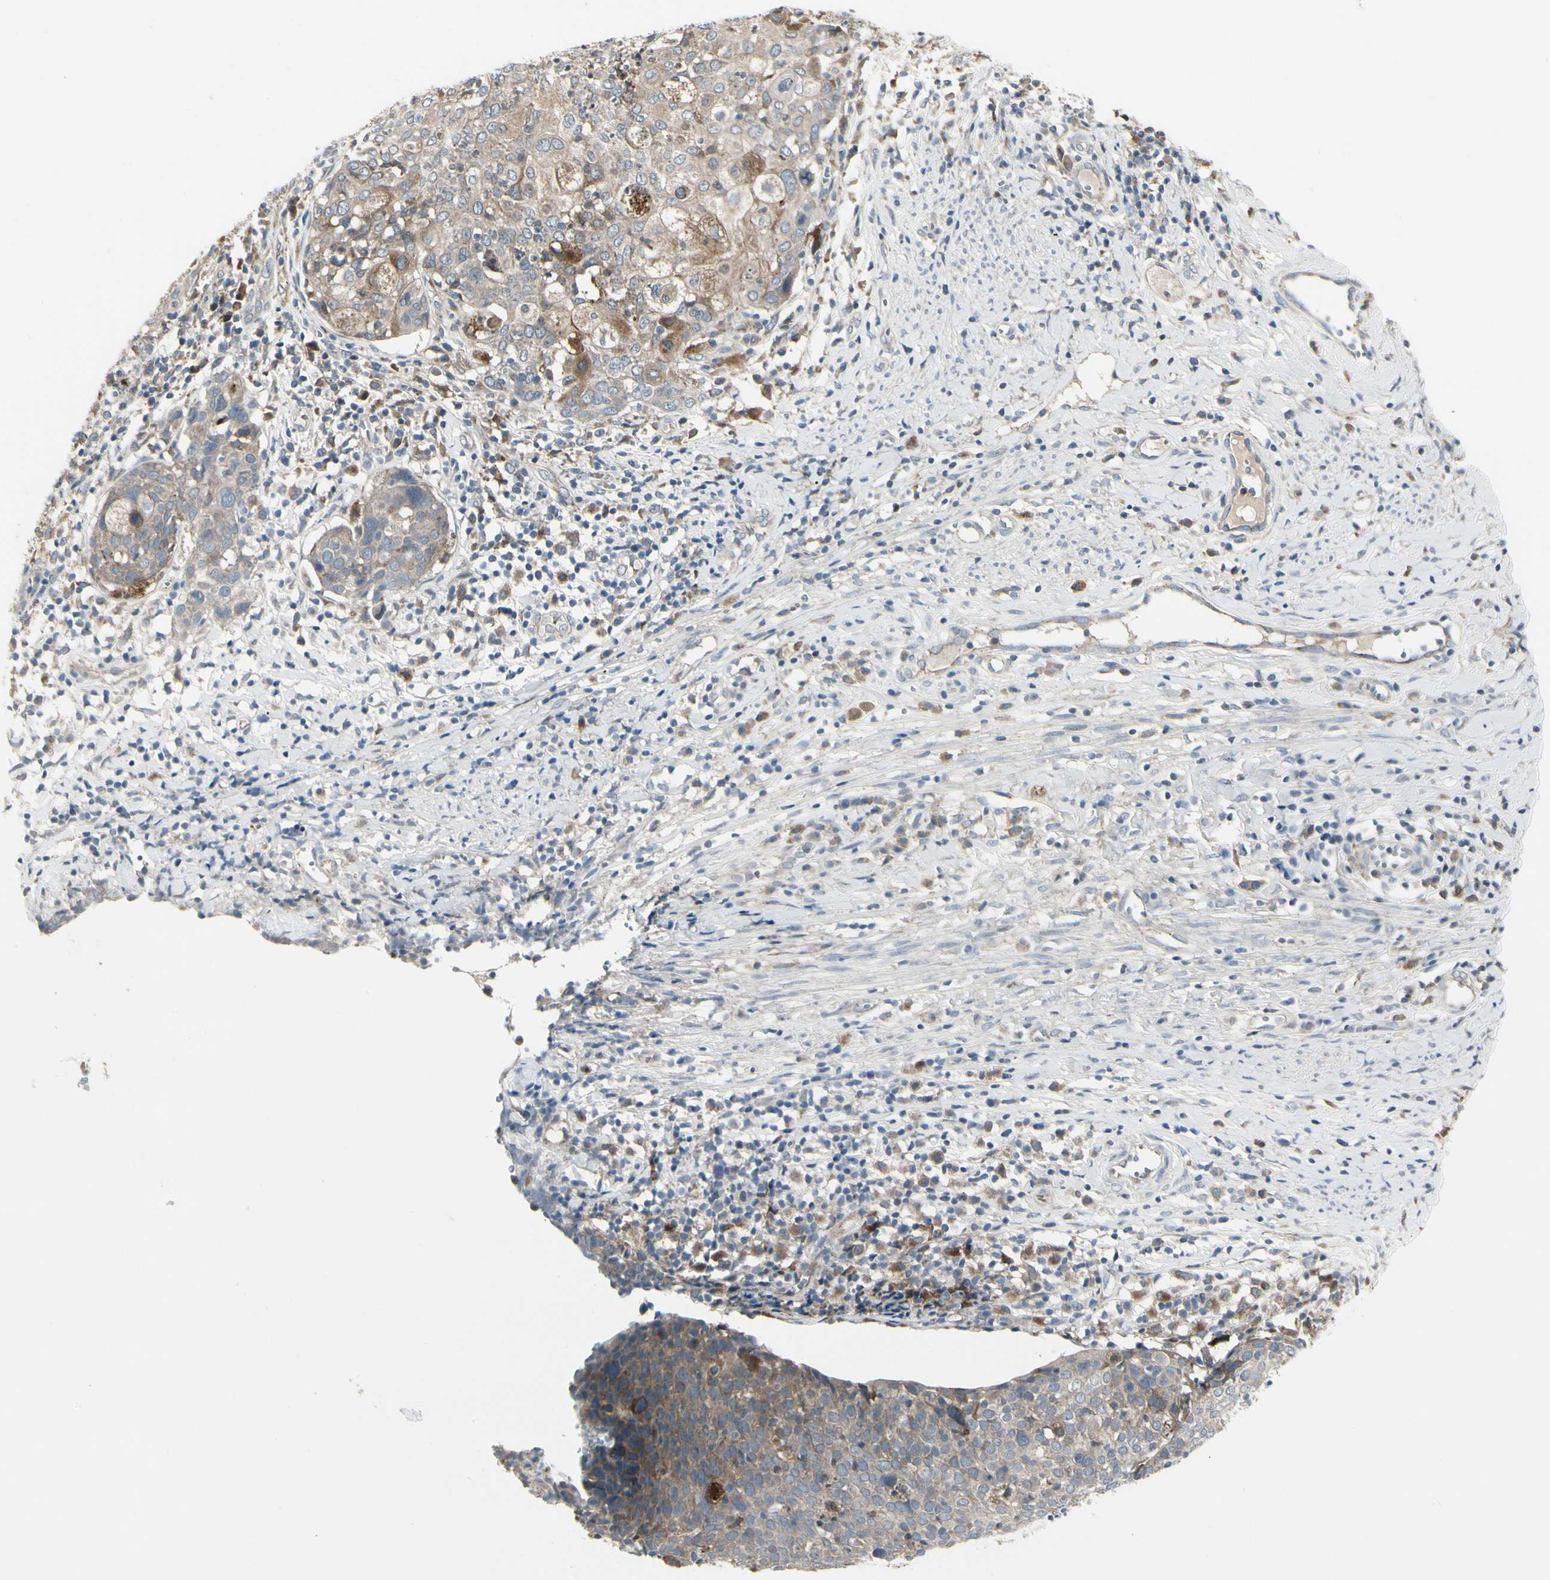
{"staining": {"intensity": "weak", "quantity": ">75%", "location": "cytoplasmic/membranous"}, "tissue": "cervical cancer", "cell_type": "Tumor cells", "image_type": "cancer", "snomed": [{"axis": "morphology", "description": "Squamous cell carcinoma, NOS"}, {"axis": "topography", "description": "Cervix"}], "caption": "Cervical cancer (squamous cell carcinoma) stained with DAB immunohistochemistry (IHC) demonstrates low levels of weak cytoplasmic/membranous staining in about >75% of tumor cells. The protein of interest is stained brown, and the nuclei are stained in blue (DAB (3,3'-diaminobenzidine) IHC with brightfield microscopy, high magnification).", "gene": "GRN", "patient": {"sex": "female", "age": 40}}